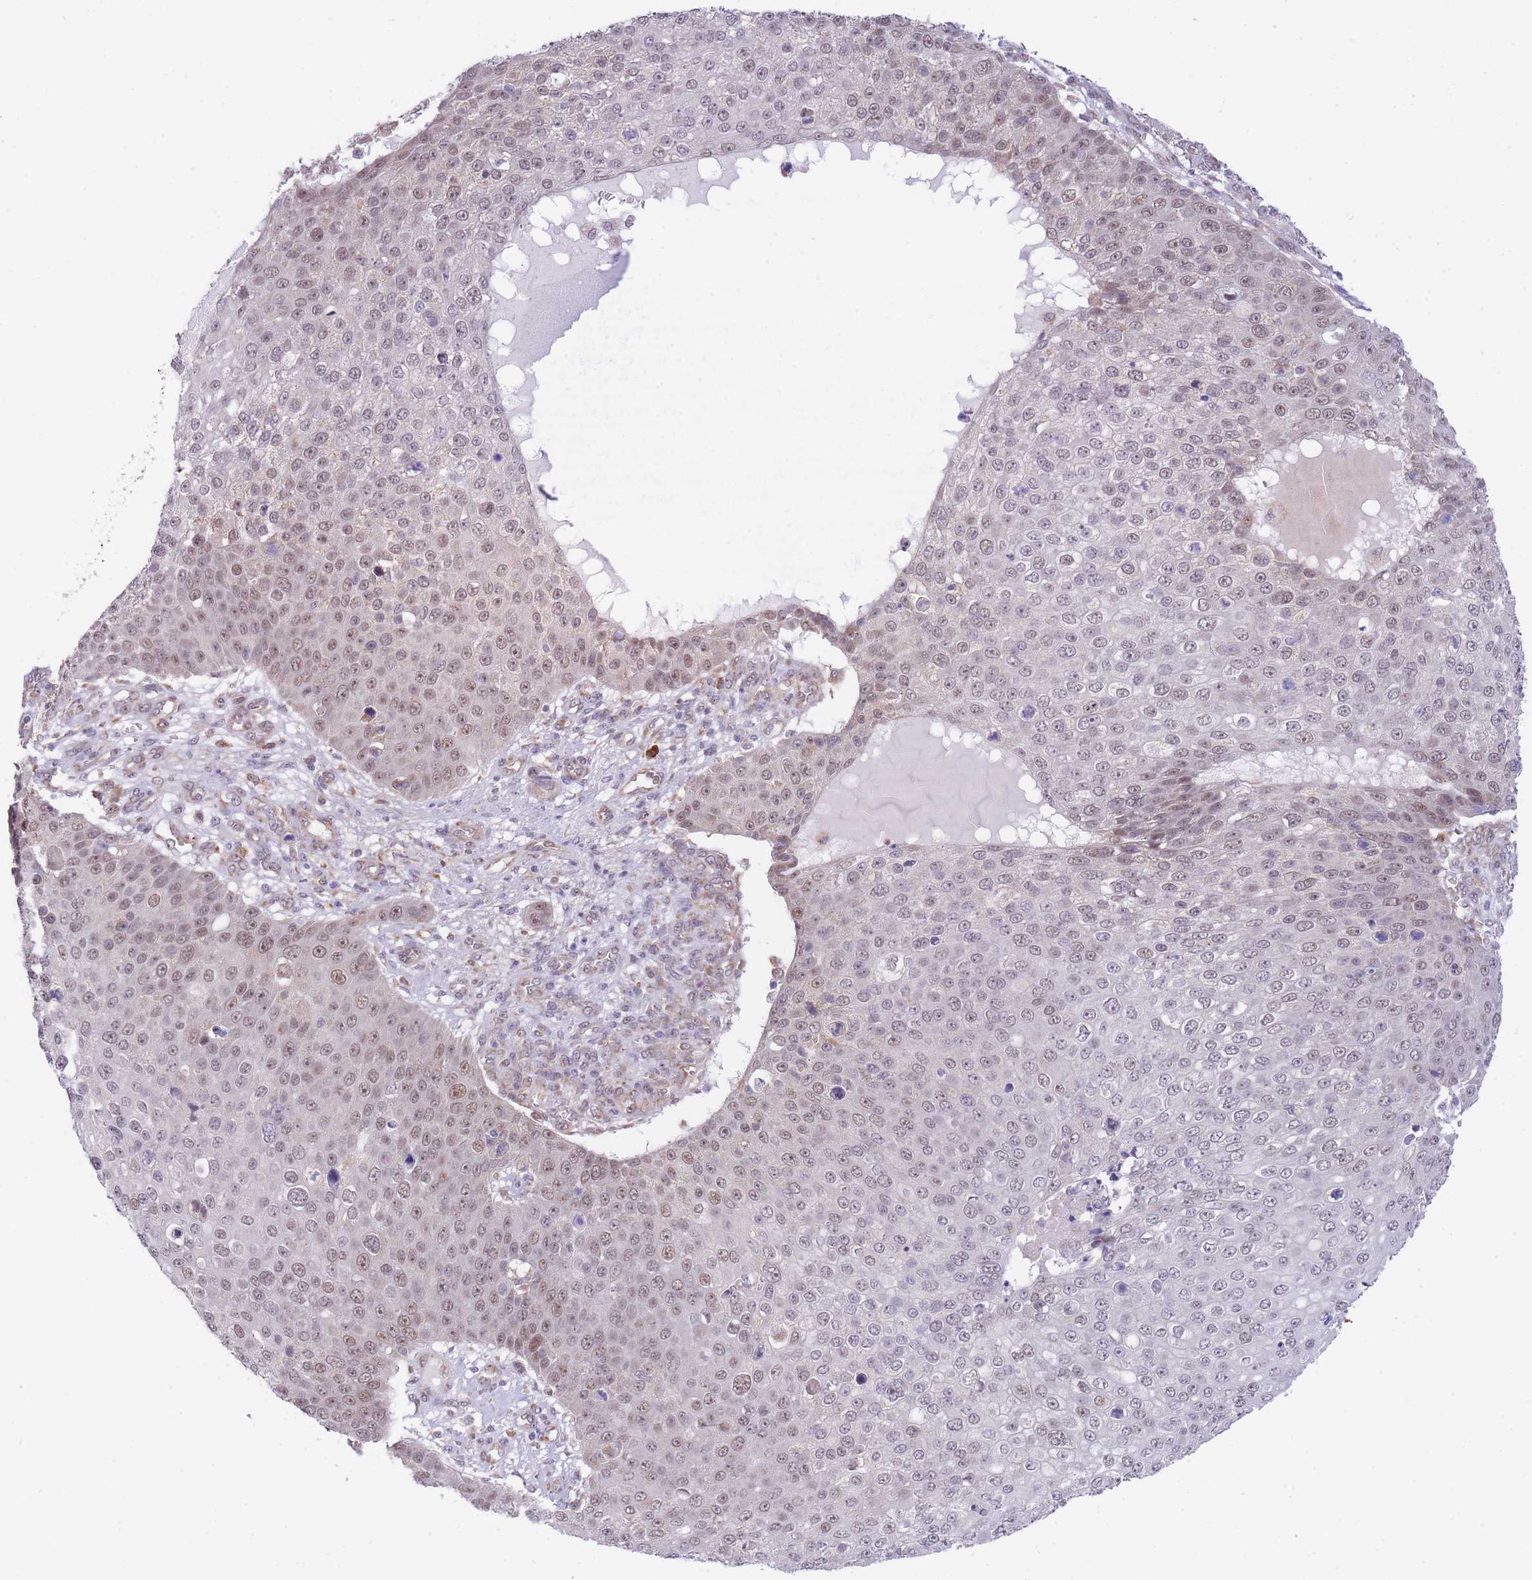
{"staining": {"intensity": "weak", "quantity": "25%-75%", "location": "nuclear"}, "tissue": "skin cancer", "cell_type": "Tumor cells", "image_type": "cancer", "snomed": [{"axis": "morphology", "description": "Squamous cell carcinoma, NOS"}, {"axis": "topography", "description": "Skin"}], "caption": "Squamous cell carcinoma (skin) stained with IHC shows weak nuclear positivity in approximately 25%-75% of tumor cells.", "gene": "EXOSC8", "patient": {"sex": "male", "age": 71}}